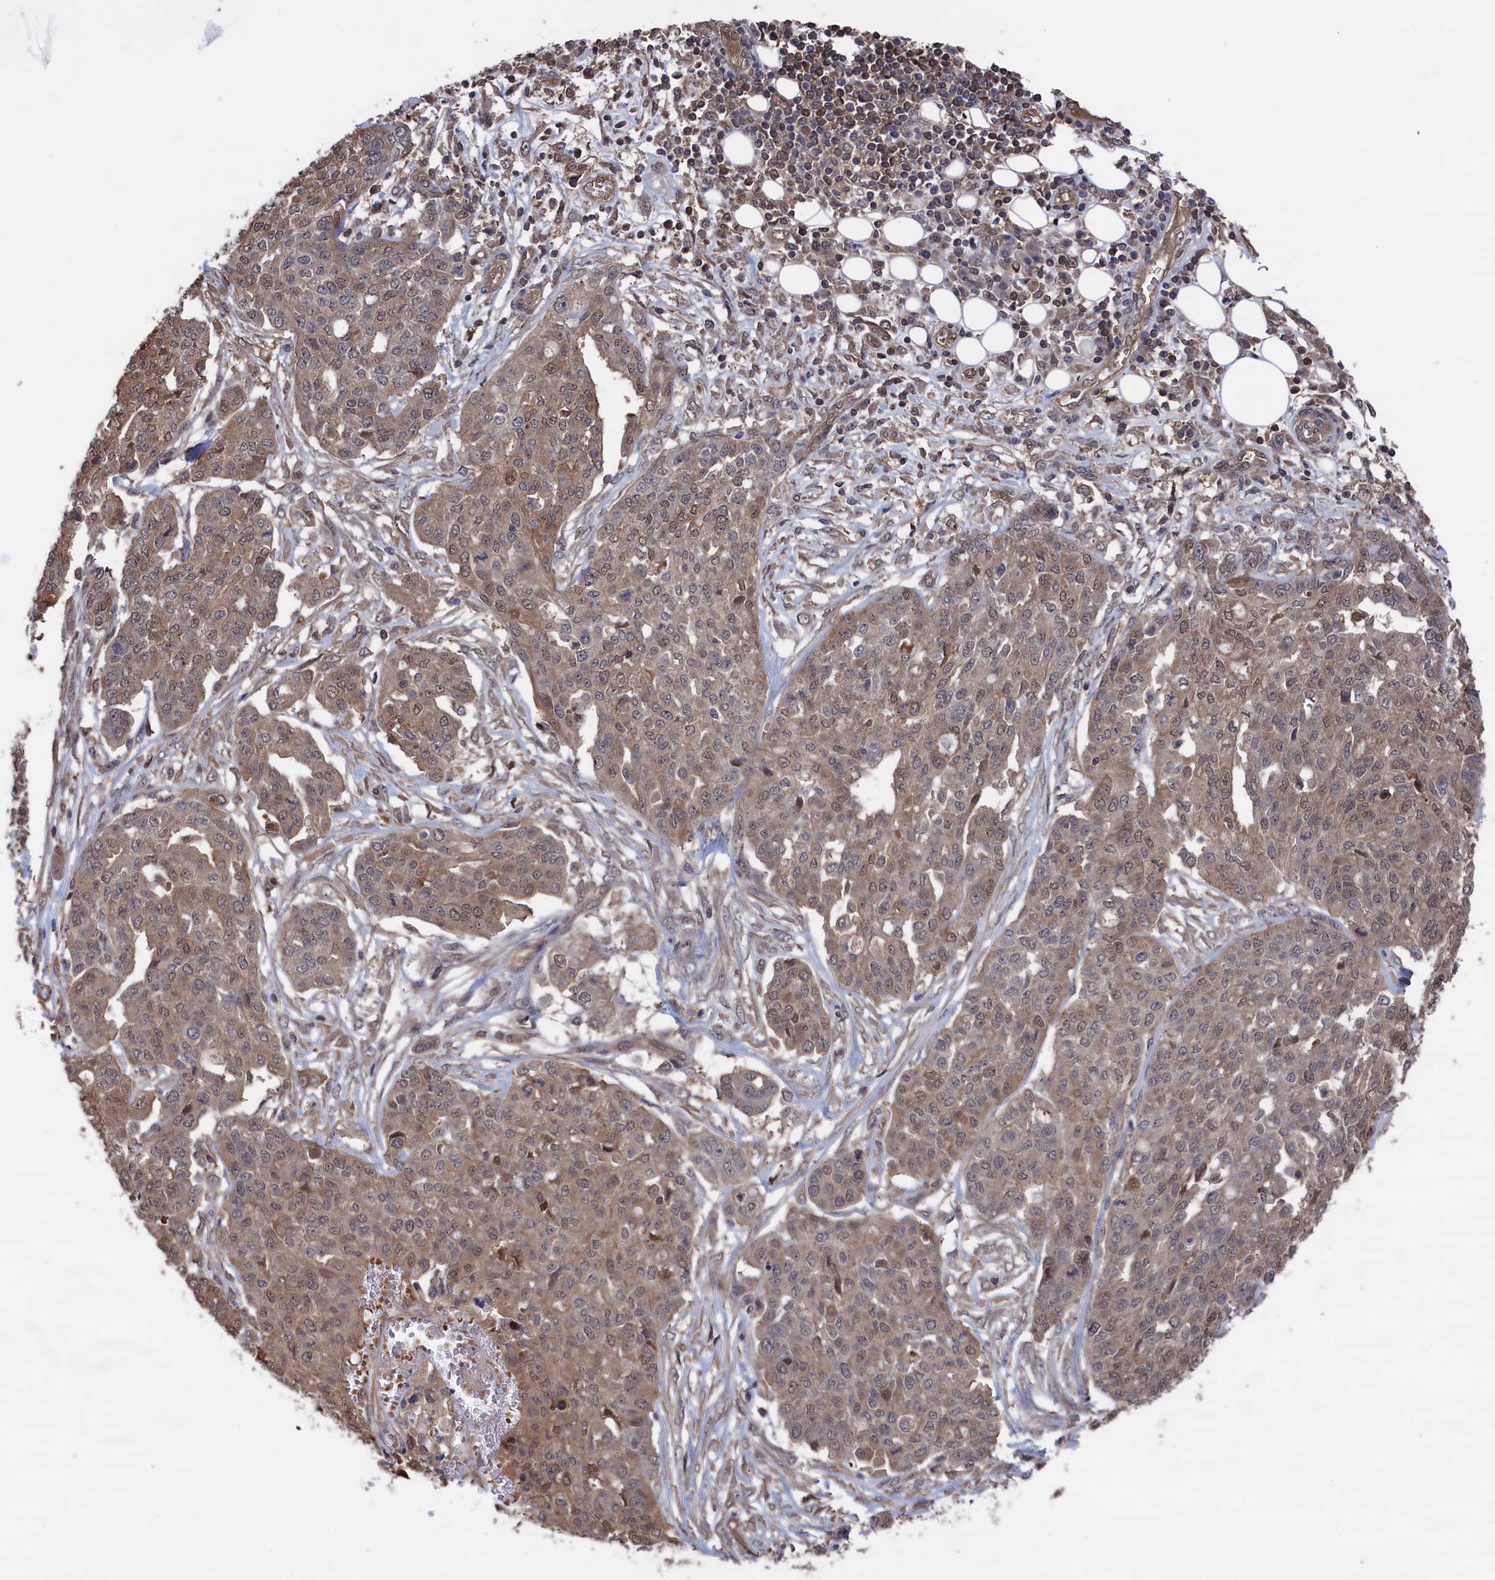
{"staining": {"intensity": "weak", "quantity": ">75%", "location": "cytoplasmic/membranous,nuclear"}, "tissue": "ovarian cancer", "cell_type": "Tumor cells", "image_type": "cancer", "snomed": [{"axis": "morphology", "description": "Cystadenocarcinoma, serous, NOS"}, {"axis": "topography", "description": "Soft tissue"}, {"axis": "topography", "description": "Ovary"}], "caption": "Ovarian serous cystadenocarcinoma stained with immunohistochemistry displays weak cytoplasmic/membranous and nuclear positivity in about >75% of tumor cells.", "gene": "NUTF2", "patient": {"sex": "female", "age": 57}}